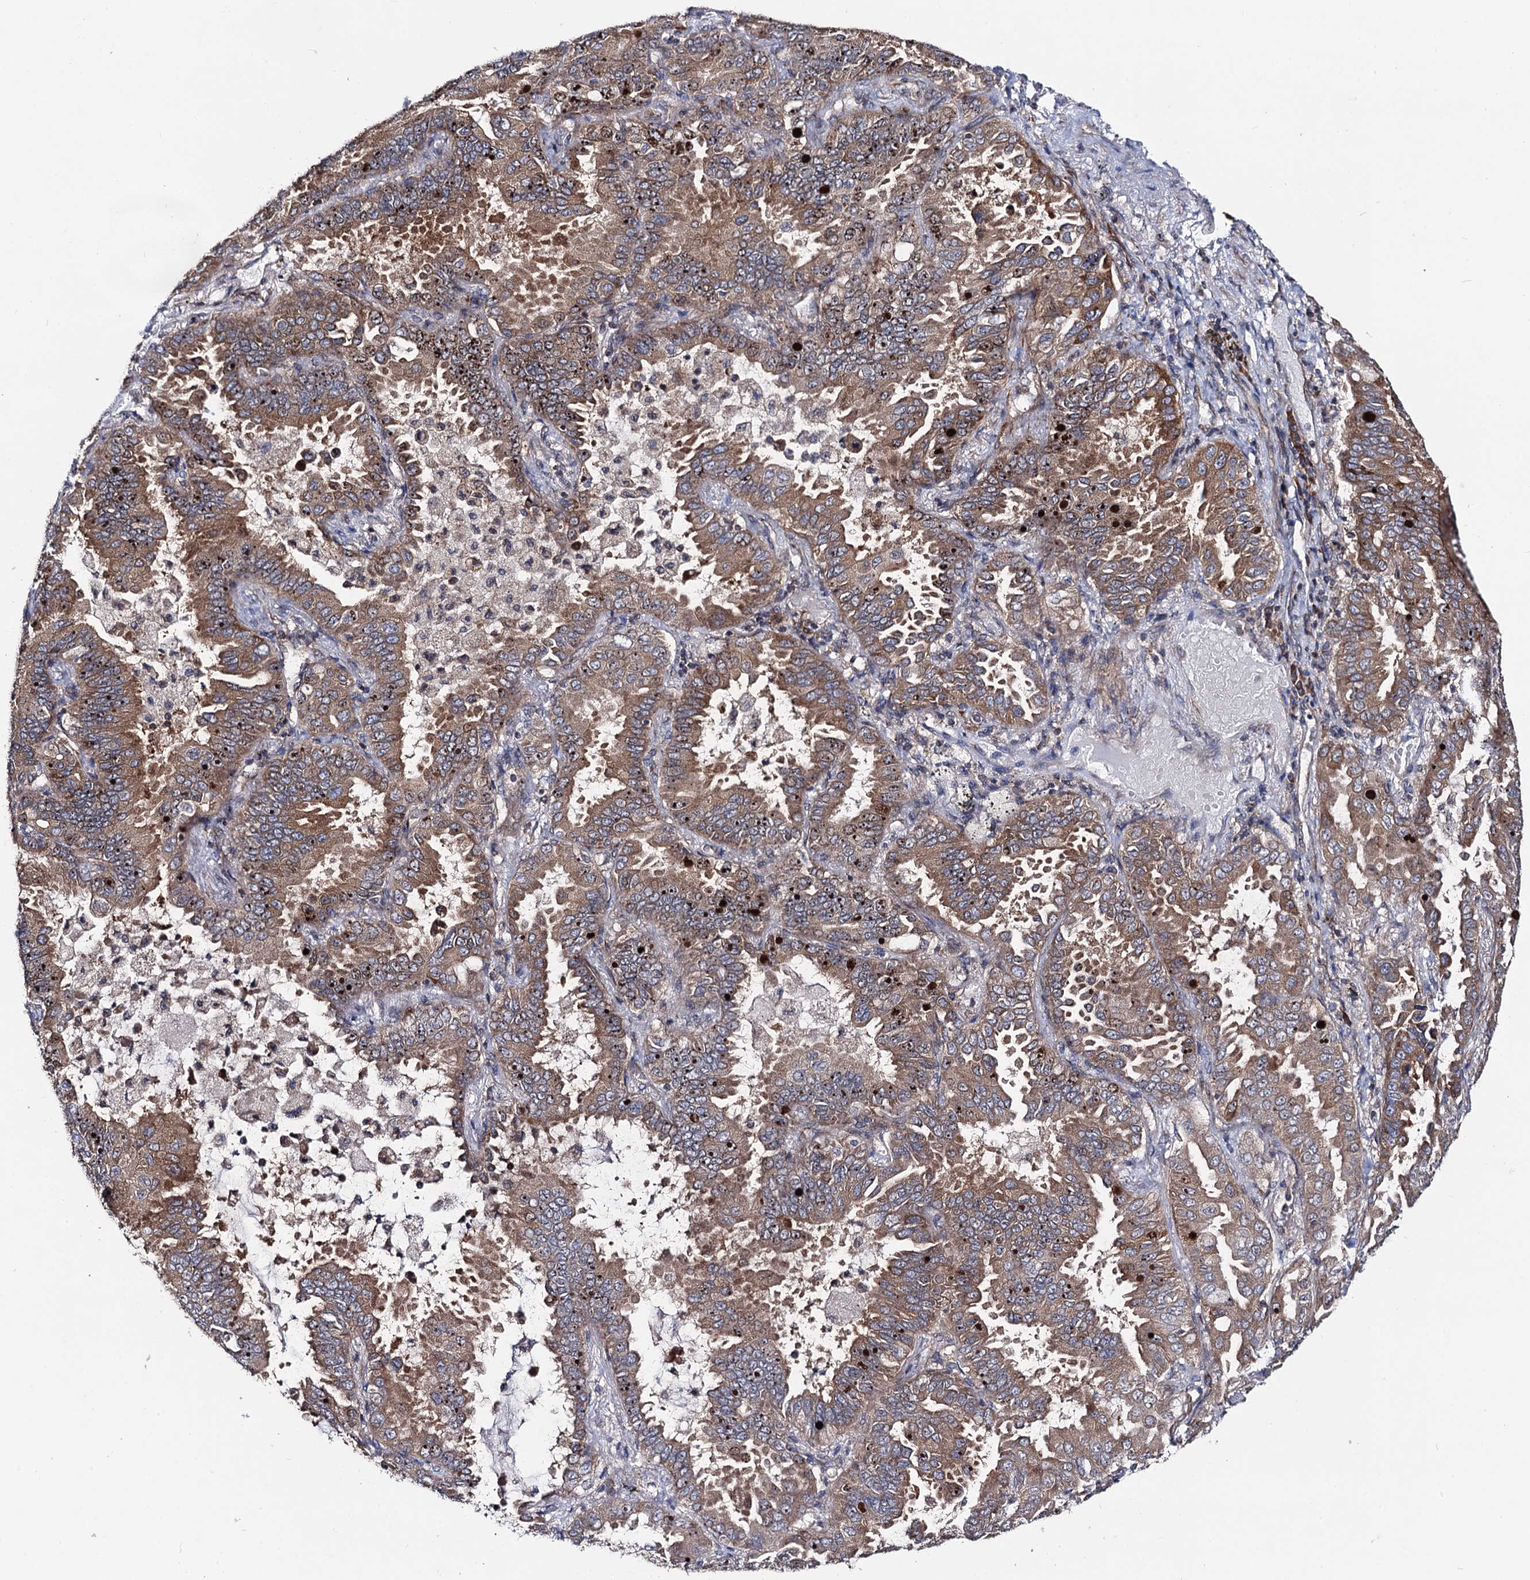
{"staining": {"intensity": "moderate", "quantity": ">75%", "location": "cytoplasmic/membranous"}, "tissue": "lung cancer", "cell_type": "Tumor cells", "image_type": "cancer", "snomed": [{"axis": "morphology", "description": "Adenocarcinoma, NOS"}, {"axis": "topography", "description": "Lung"}], "caption": "IHC micrograph of human lung cancer (adenocarcinoma) stained for a protein (brown), which reveals medium levels of moderate cytoplasmic/membranous expression in about >75% of tumor cells.", "gene": "DYDC1", "patient": {"sex": "male", "age": 64}}